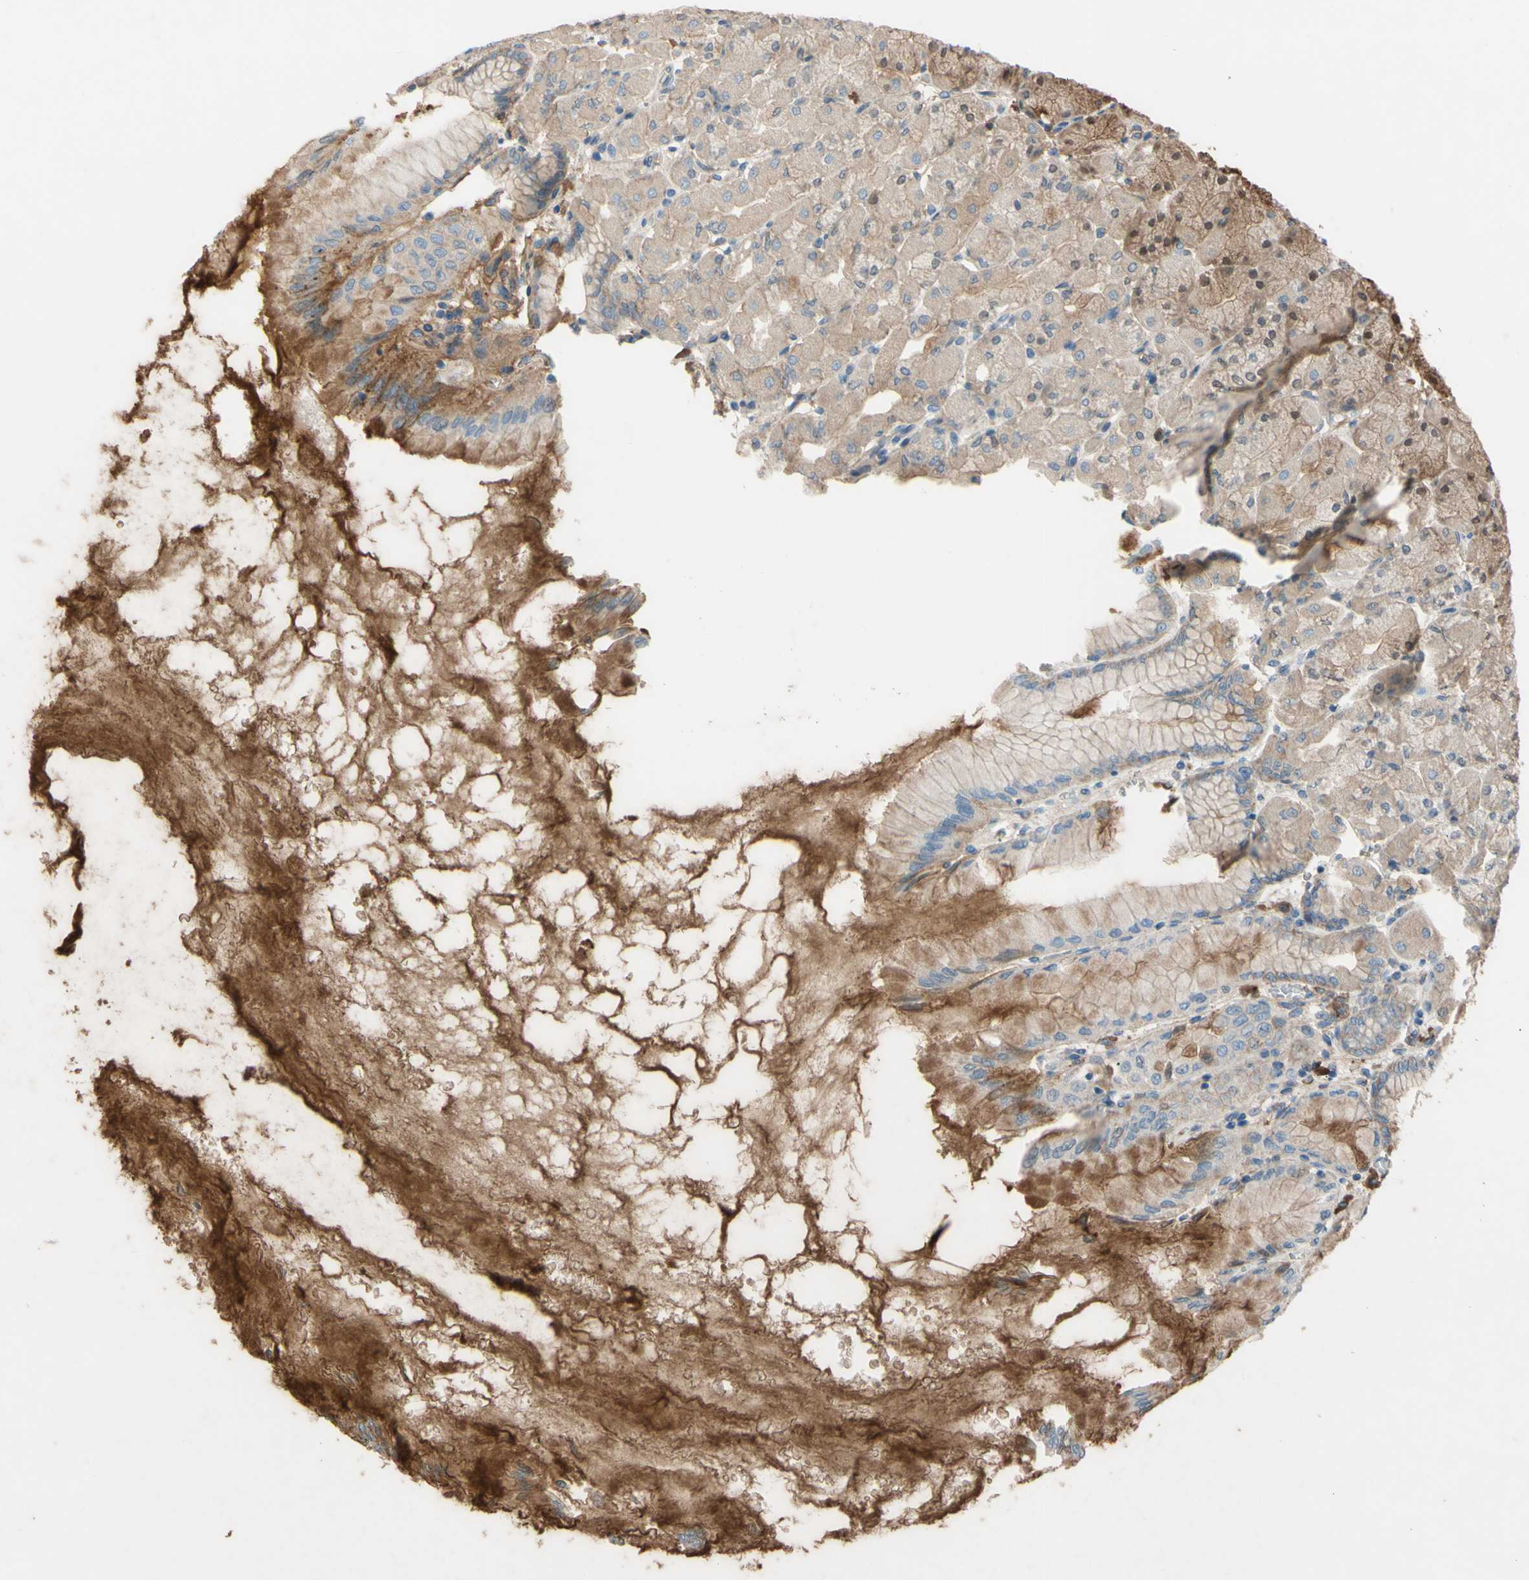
{"staining": {"intensity": "moderate", "quantity": ">75%", "location": "cytoplasmic/membranous"}, "tissue": "stomach", "cell_type": "Glandular cells", "image_type": "normal", "snomed": [{"axis": "morphology", "description": "Normal tissue, NOS"}, {"axis": "topography", "description": "Stomach, upper"}], "caption": "High-magnification brightfield microscopy of unremarkable stomach stained with DAB (brown) and counterstained with hematoxylin (blue). glandular cells exhibit moderate cytoplasmic/membranous positivity is present in about>75% of cells.", "gene": "TIMP2", "patient": {"sex": "female", "age": 56}}